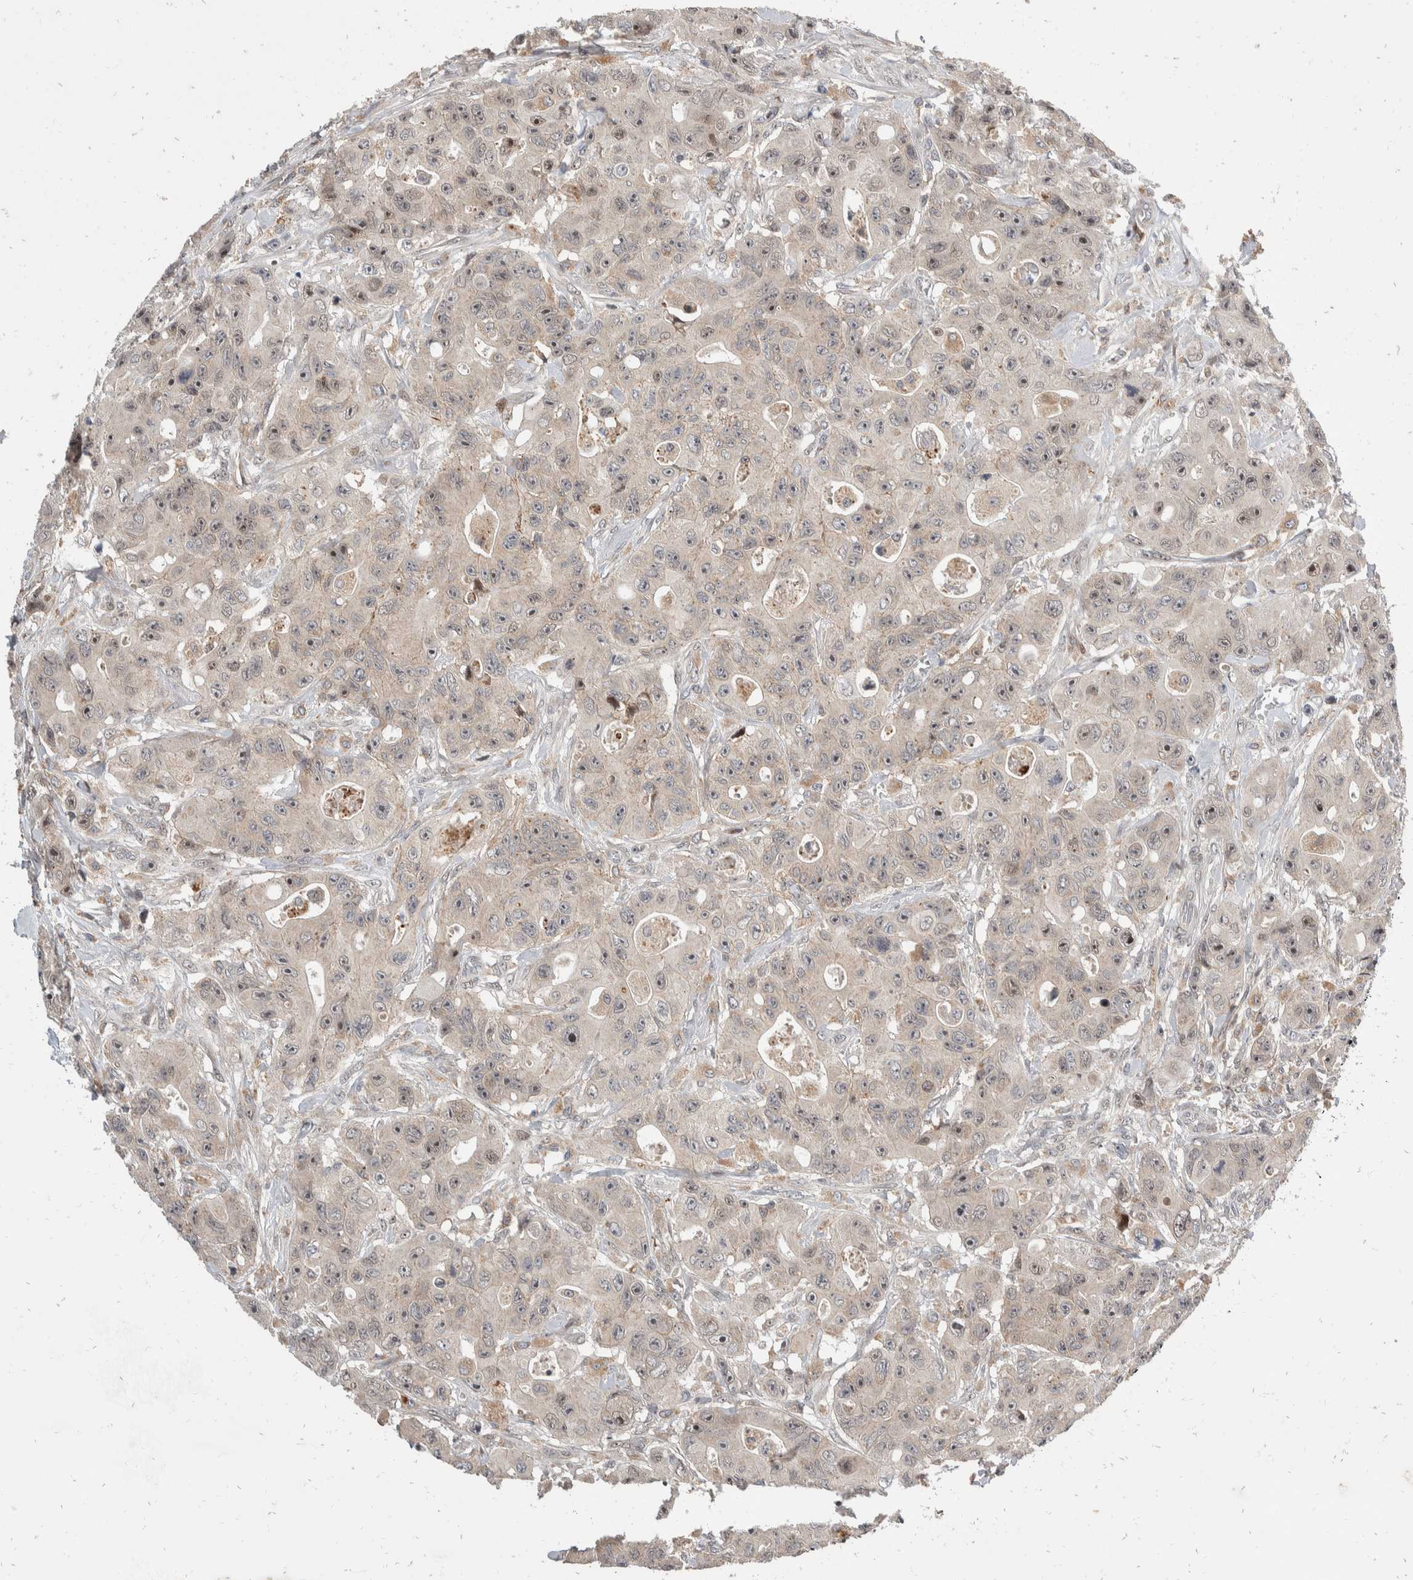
{"staining": {"intensity": "moderate", "quantity": "<25%", "location": "nuclear"}, "tissue": "colorectal cancer", "cell_type": "Tumor cells", "image_type": "cancer", "snomed": [{"axis": "morphology", "description": "Adenocarcinoma, NOS"}, {"axis": "topography", "description": "Colon"}], "caption": "Brown immunohistochemical staining in human adenocarcinoma (colorectal) exhibits moderate nuclear positivity in about <25% of tumor cells.", "gene": "ZNF703", "patient": {"sex": "female", "age": 46}}